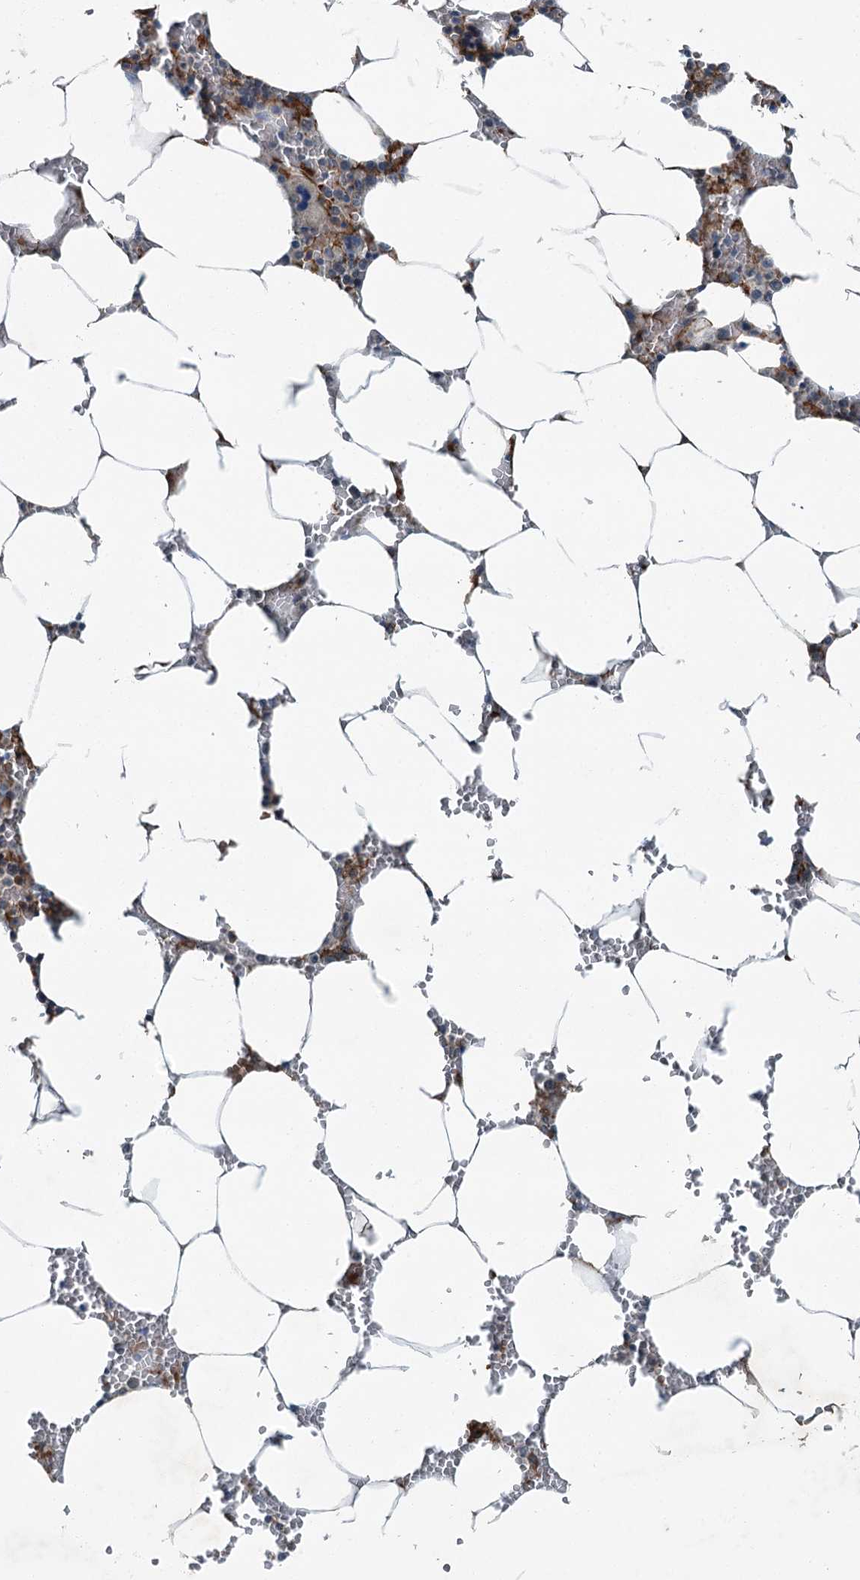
{"staining": {"intensity": "moderate", "quantity": "<25%", "location": "cytoplasmic/membranous"}, "tissue": "bone marrow", "cell_type": "Hematopoietic cells", "image_type": "normal", "snomed": [{"axis": "morphology", "description": "Normal tissue, NOS"}, {"axis": "topography", "description": "Bone marrow"}], "caption": "The image shows immunohistochemical staining of benign bone marrow. There is moderate cytoplasmic/membranous staining is appreciated in about <25% of hematopoietic cells. (Stains: DAB (3,3'-diaminobenzidine) in brown, nuclei in blue, Microscopy: brightfield microscopy at high magnification).", "gene": "AXL", "patient": {"sex": "male", "age": 70}}